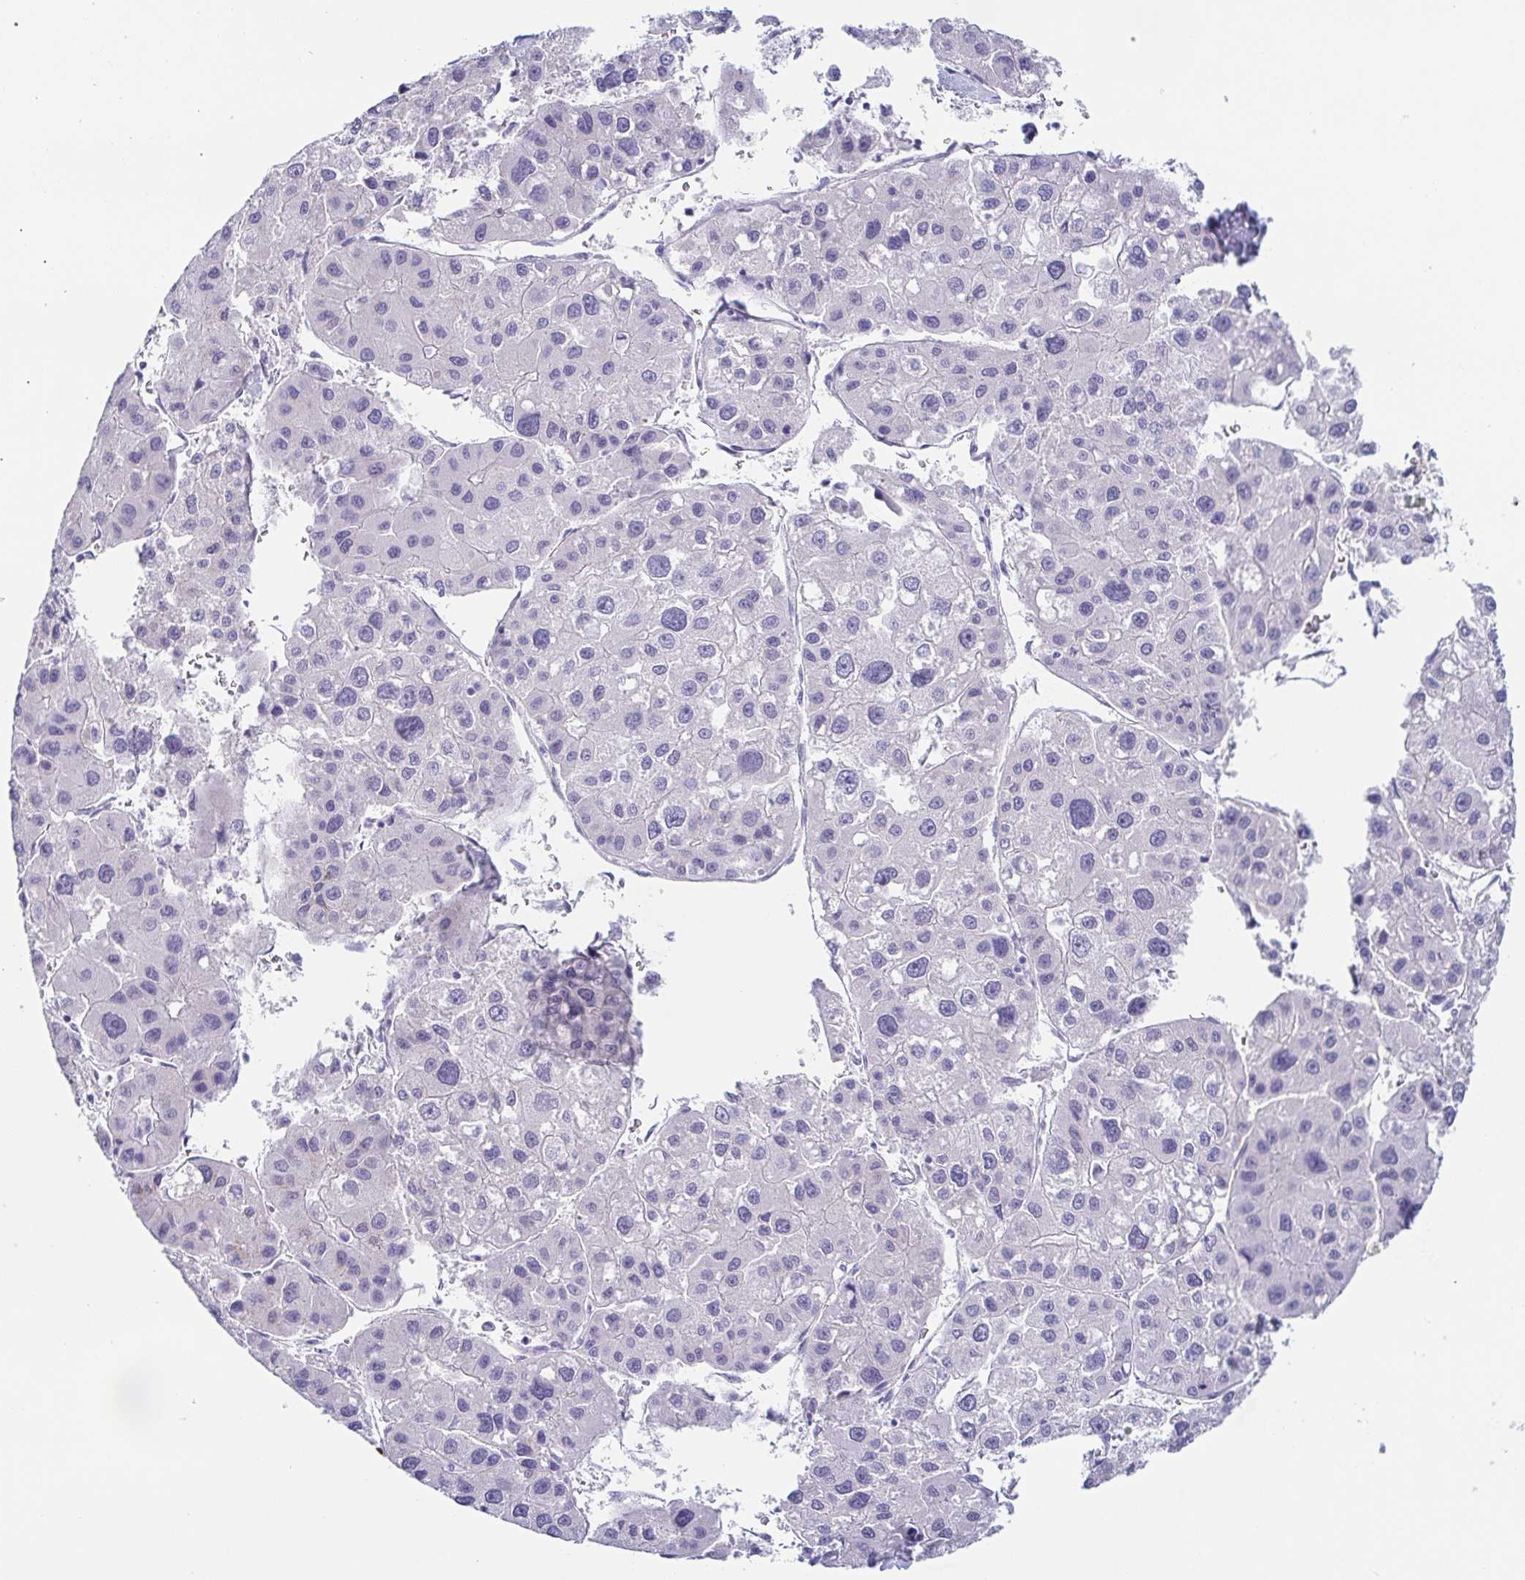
{"staining": {"intensity": "negative", "quantity": "none", "location": "none"}, "tissue": "liver cancer", "cell_type": "Tumor cells", "image_type": "cancer", "snomed": [{"axis": "morphology", "description": "Carcinoma, Hepatocellular, NOS"}, {"axis": "topography", "description": "Liver"}], "caption": "High power microscopy histopathology image of an immunohistochemistry photomicrograph of liver cancer, revealing no significant staining in tumor cells.", "gene": "LDLRAD1", "patient": {"sex": "male", "age": 73}}